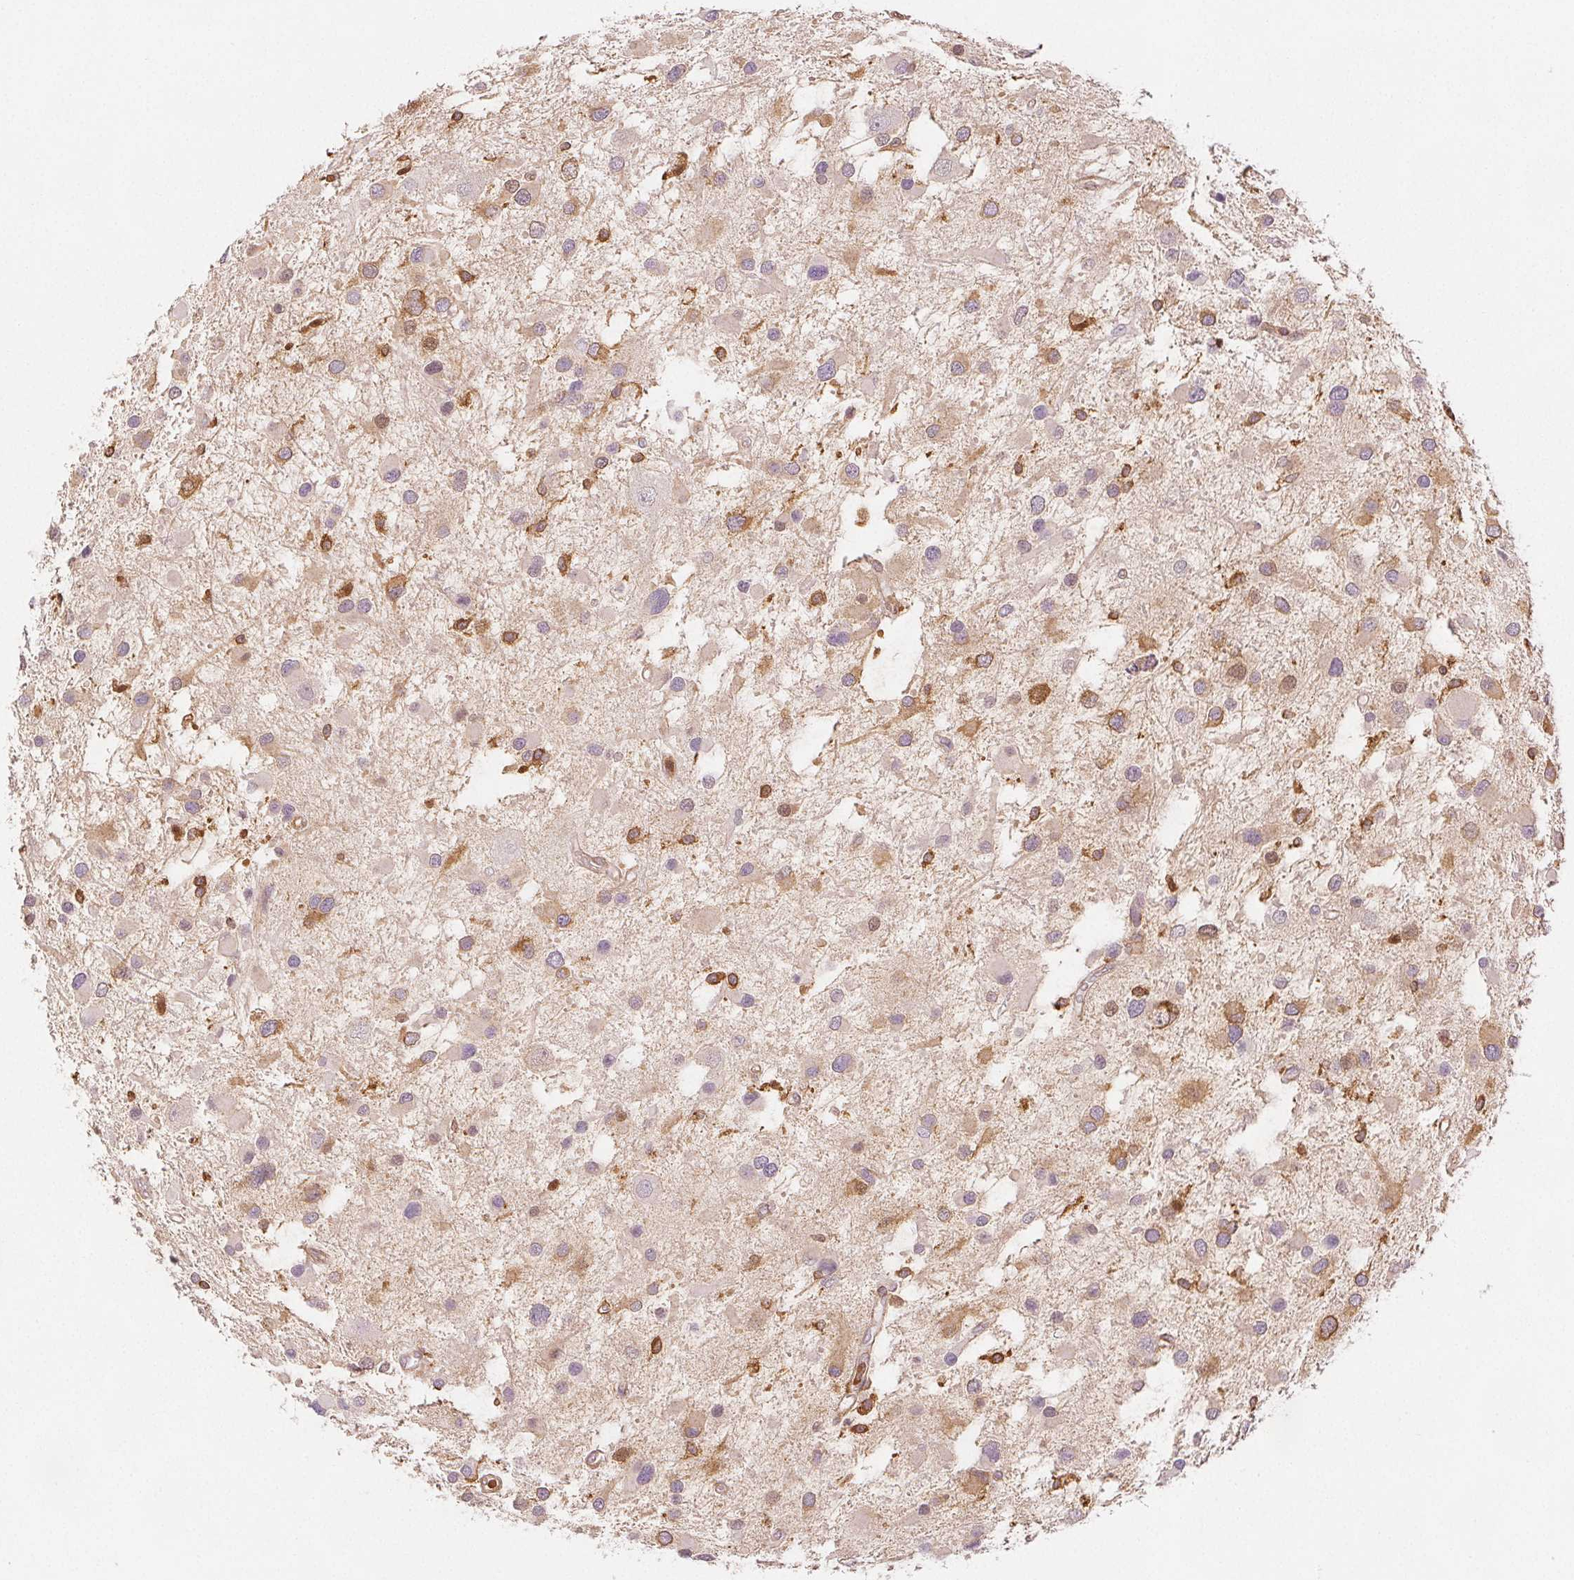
{"staining": {"intensity": "moderate", "quantity": "25%-75%", "location": "cytoplasmic/membranous"}, "tissue": "glioma", "cell_type": "Tumor cells", "image_type": "cancer", "snomed": [{"axis": "morphology", "description": "Glioma, malignant, Low grade"}, {"axis": "topography", "description": "Brain"}], "caption": "Moderate cytoplasmic/membranous staining is seen in about 25%-75% of tumor cells in glioma. (DAB IHC, brown staining for protein, blue staining for nuclei).", "gene": "DIAPH2", "patient": {"sex": "female", "age": 32}}